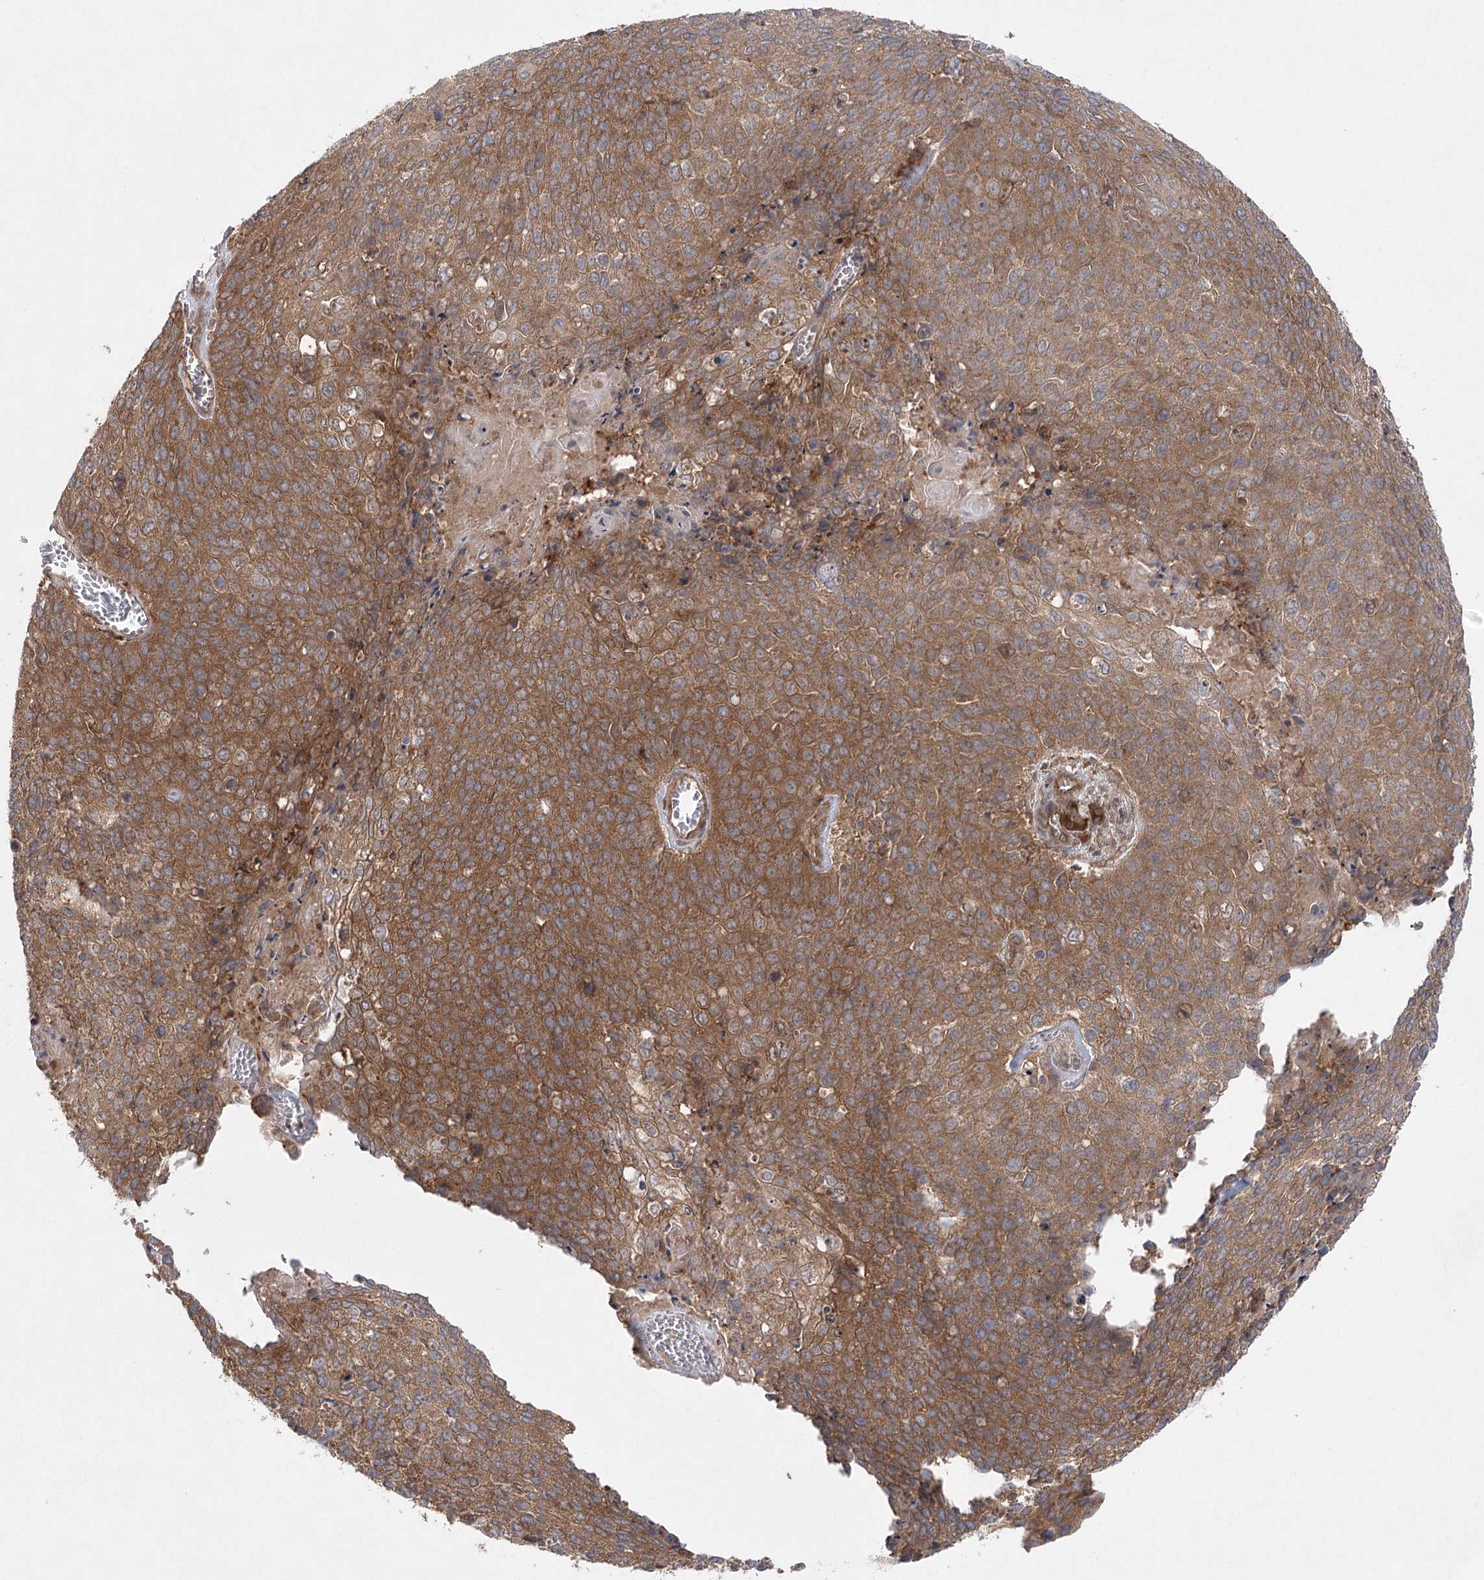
{"staining": {"intensity": "moderate", "quantity": ">75%", "location": "cytoplasmic/membranous"}, "tissue": "cervical cancer", "cell_type": "Tumor cells", "image_type": "cancer", "snomed": [{"axis": "morphology", "description": "Squamous cell carcinoma, NOS"}, {"axis": "topography", "description": "Cervix"}], "caption": "Tumor cells reveal medium levels of moderate cytoplasmic/membranous positivity in approximately >75% of cells in cervical squamous cell carcinoma. The staining was performed using DAB to visualize the protein expression in brown, while the nuclei were stained in blue with hematoxylin (Magnification: 20x).", "gene": "EIF3A", "patient": {"sex": "female", "age": 39}}